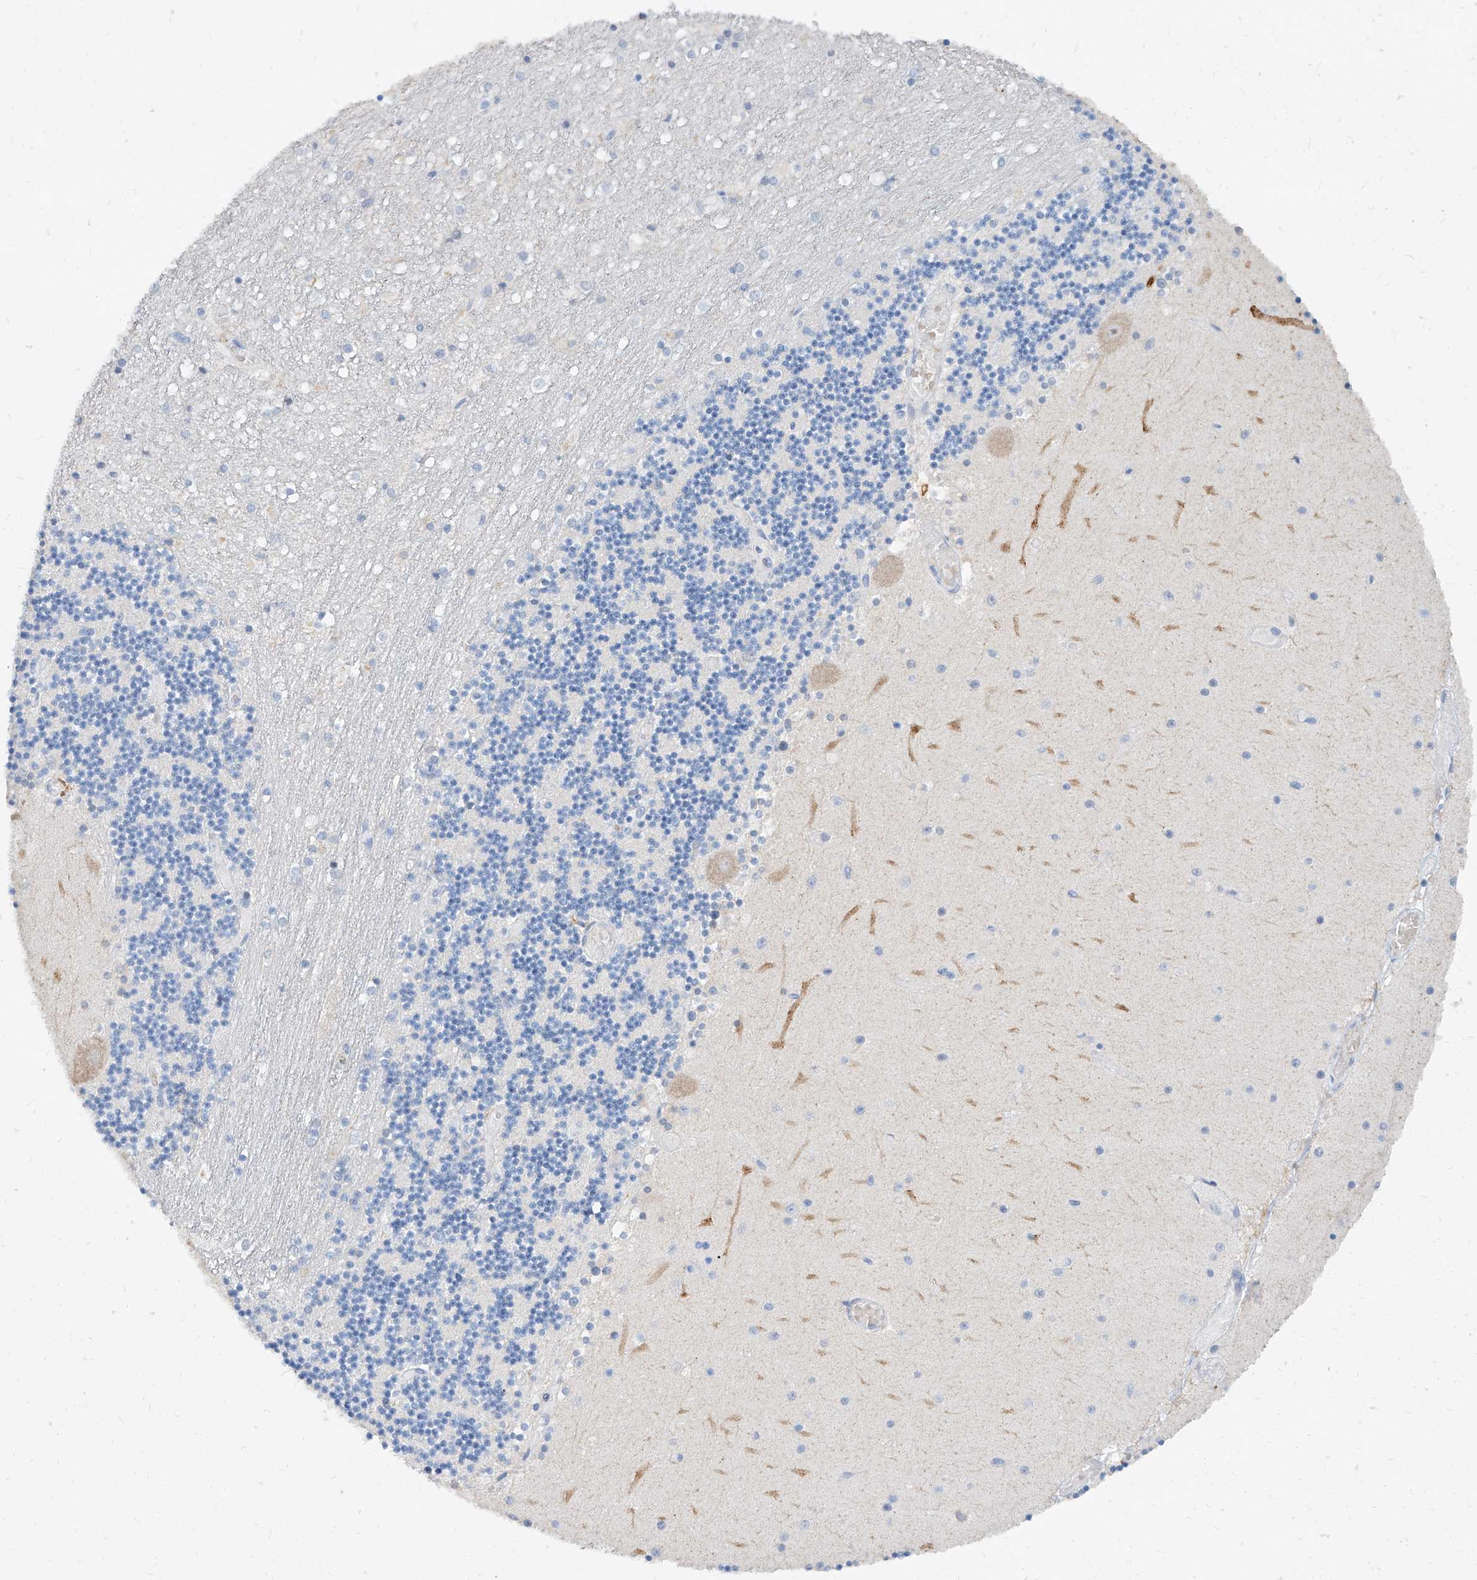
{"staining": {"intensity": "negative", "quantity": "none", "location": "none"}, "tissue": "cerebellum", "cell_type": "Cells in granular layer", "image_type": "normal", "snomed": [{"axis": "morphology", "description": "Normal tissue, NOS"}, {"axis": "topography", "description": "Cerebellum"}], "caption": "This is an immunohistochemistry micrograph of benign cerebellum. There is no expression in cells in granular layer.", "gene": "BPTF", "patient": {"sex": "female", "age": 28}}